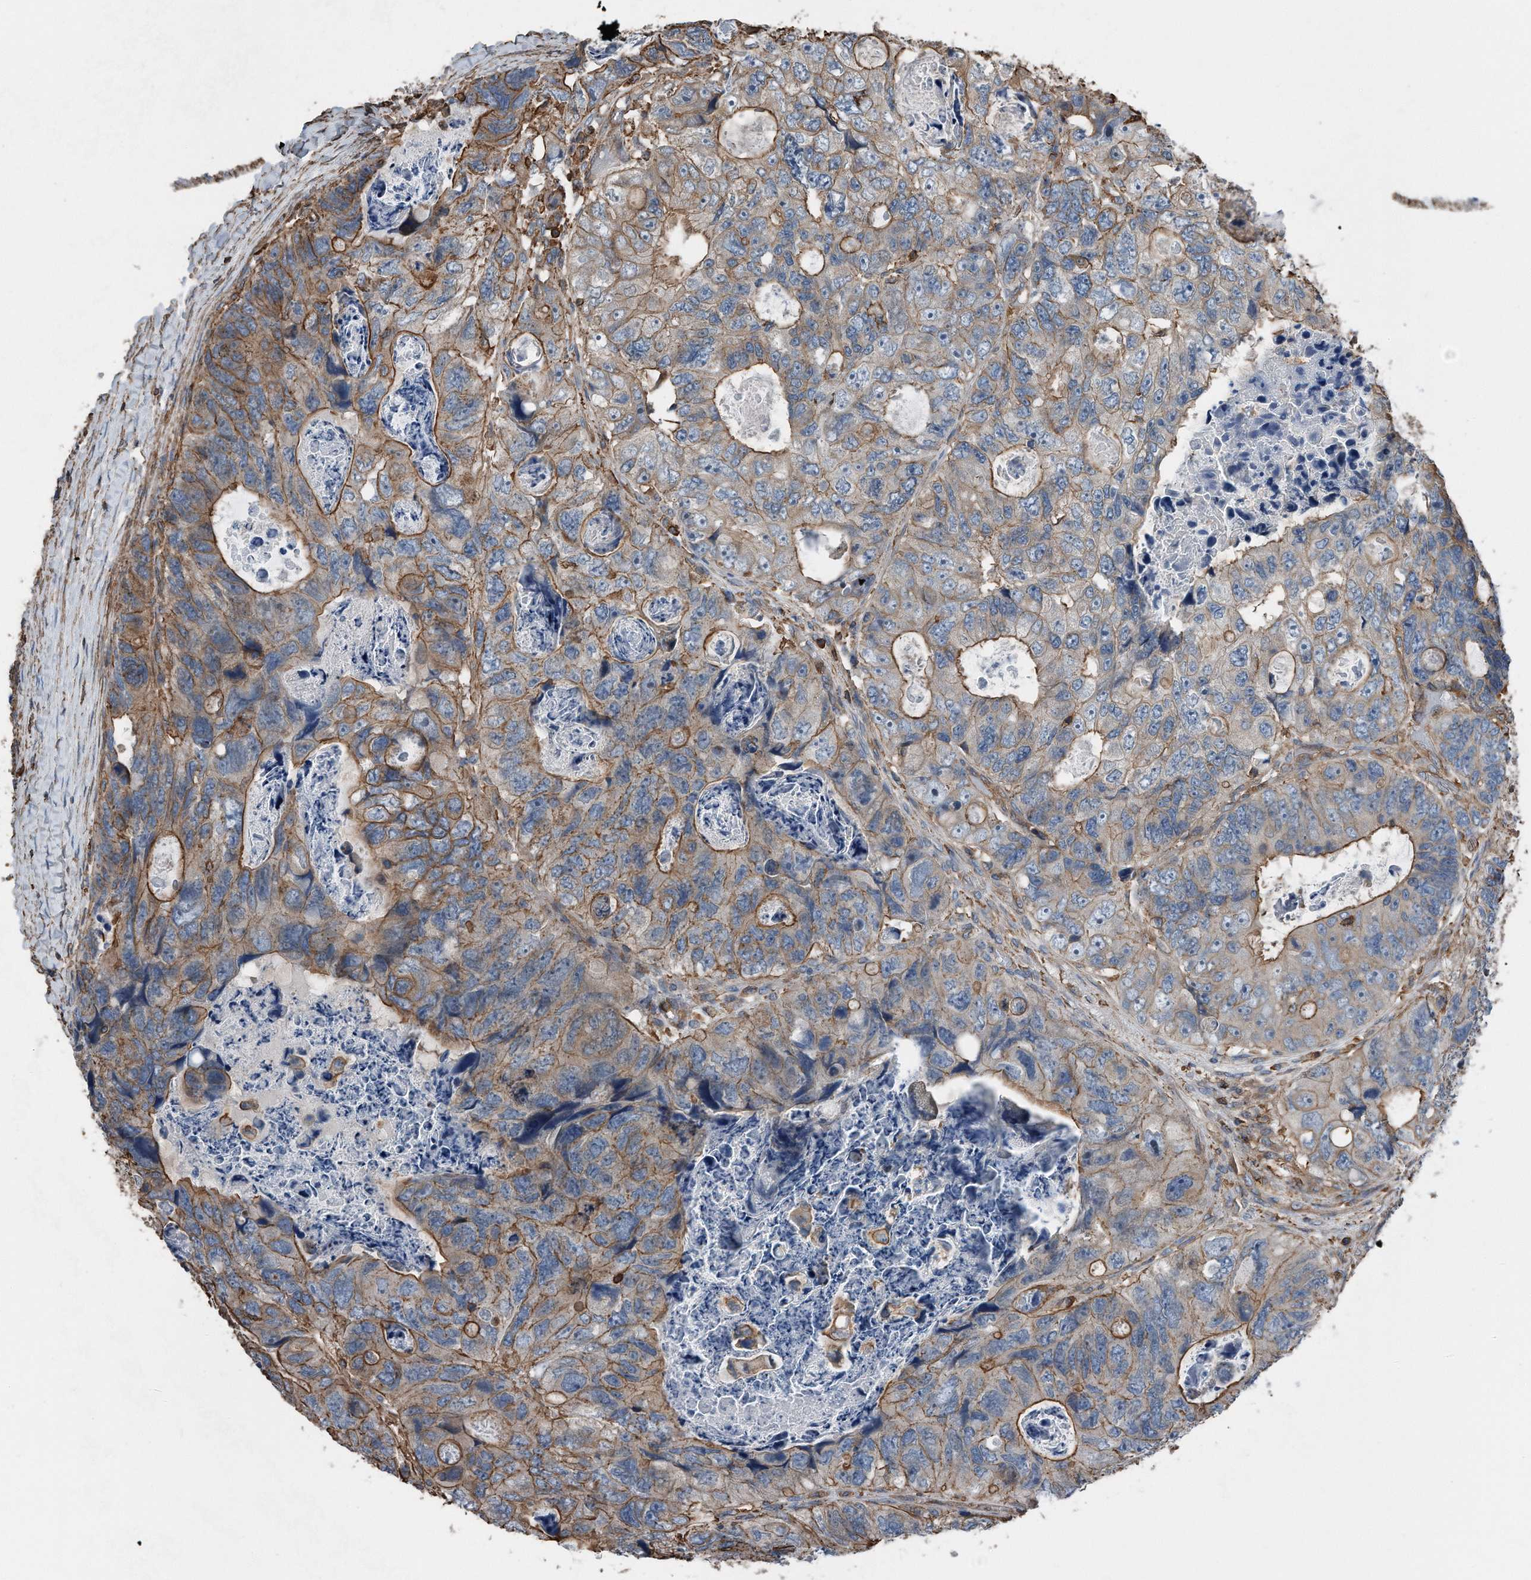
{"staining": {"intensity": "moderate", "quantity": ">75%", "location": "cytoplasmic/membranous"}, "tissue": "colorectal cancer", "cell_type": "Tumor cells", "image_type": "cancer", "snomed": [{"axis": "morphology", "description": "Adenocarcinoma, NOS"}, {"axis": "topography", "description": "Rectum"}], "caption": "An image showing moderate cytoplasmic/membranous positivity in about >75% of tumor cells in colorectal cancer (adenocarcinoma), as visualized by brown immunohistochemical staining.", "gene": "RSPO3", "patient": {"sex": "male", "age": 59}}